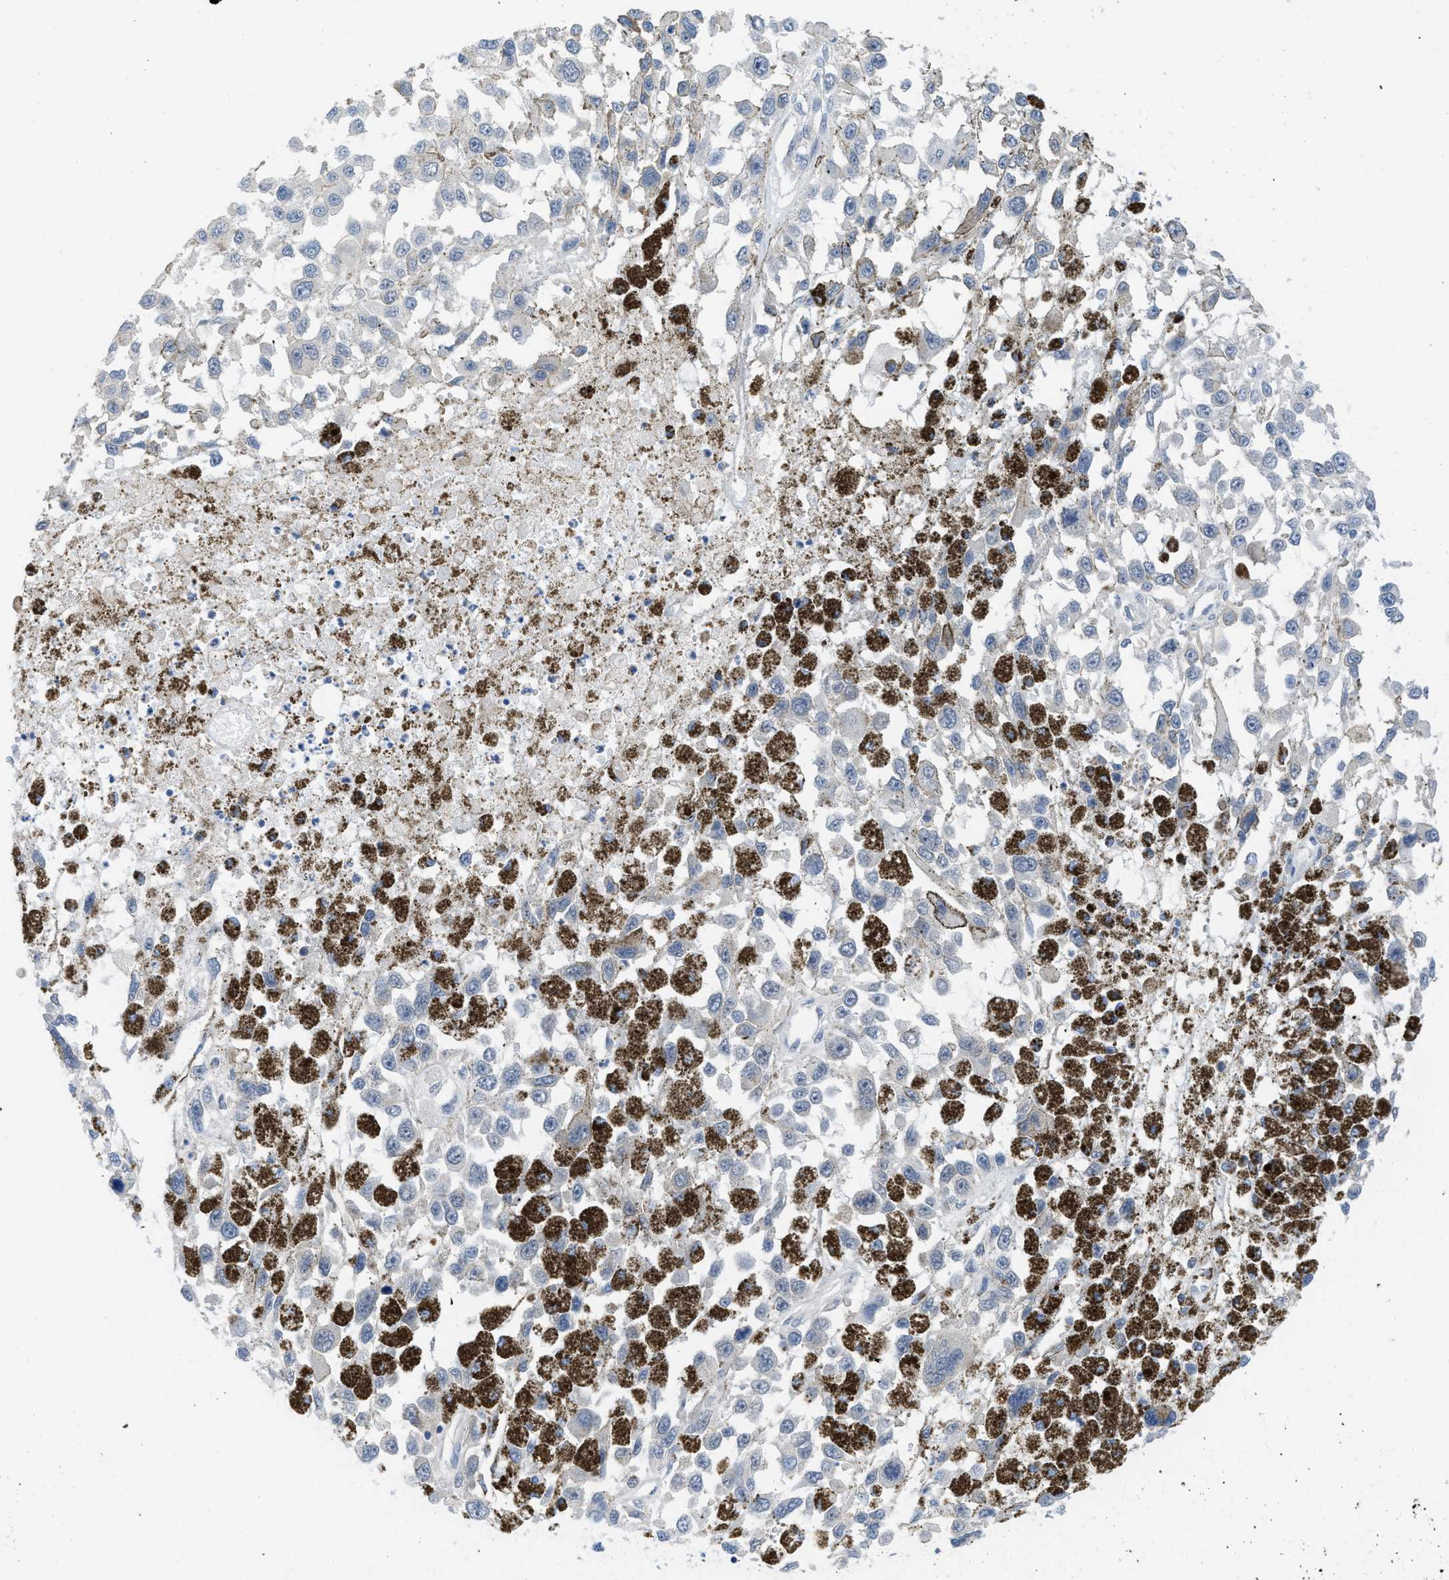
{"staining": {"intensity": "negative", "quantity": "none", "location": "none"}, "tissue": "melanoma", "cell_type": "Tumor cells", "image_type": "cancer", "snomed": [{"axis": "morphology", "description": "Malignant melanoma, Metastatic site"}, {"axis": "topography", "description": "Lymph node"}], "caption": "Tumor cells show no significant expression in malignant melanoma (metastatic site). (DAB (3,3'-diaminobenzidine) immunohistochemistry (IHC), high magnification).", "gene": "TNFAIP1", "patient": {"sex": "male", "age": 59}}